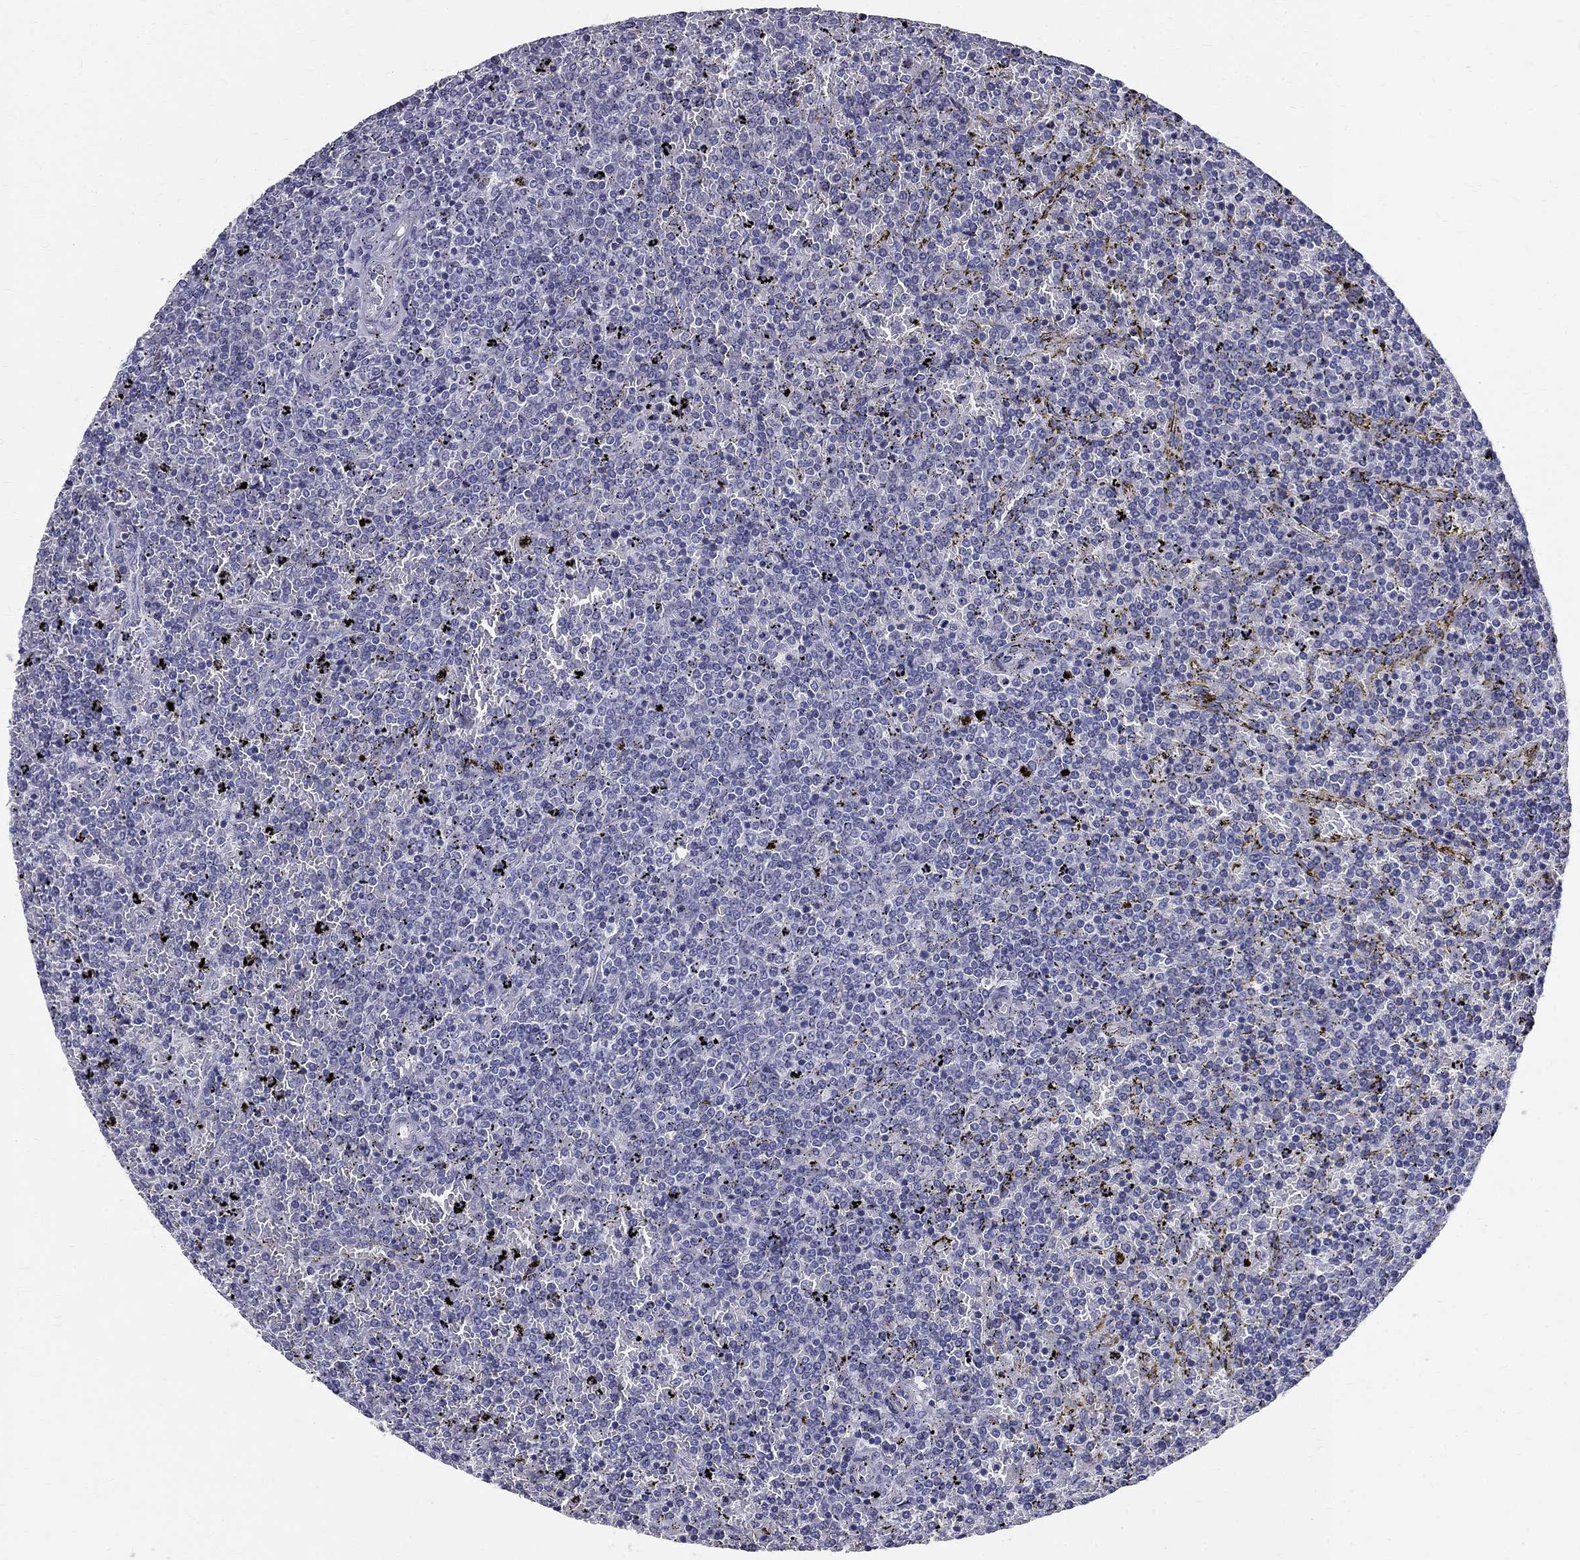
{"staining": {"intensity": "negative", "quantity": "none", "location": "none"}, "tissue": "lymphoma", "cell_type": "Tumor cells", "image_type": "cancer", "snomed": [{"axis": "morphology", "description": "Malignant lymphoma, non-Hodgkin's type, Low grade"}, {"axis": "topography", "description": "Spleen"}], "caption": "There is no significant staining in tumor cells of lymphoma.", "gene": "TGM4", "patient": {"sex": "female", "age": 77}}